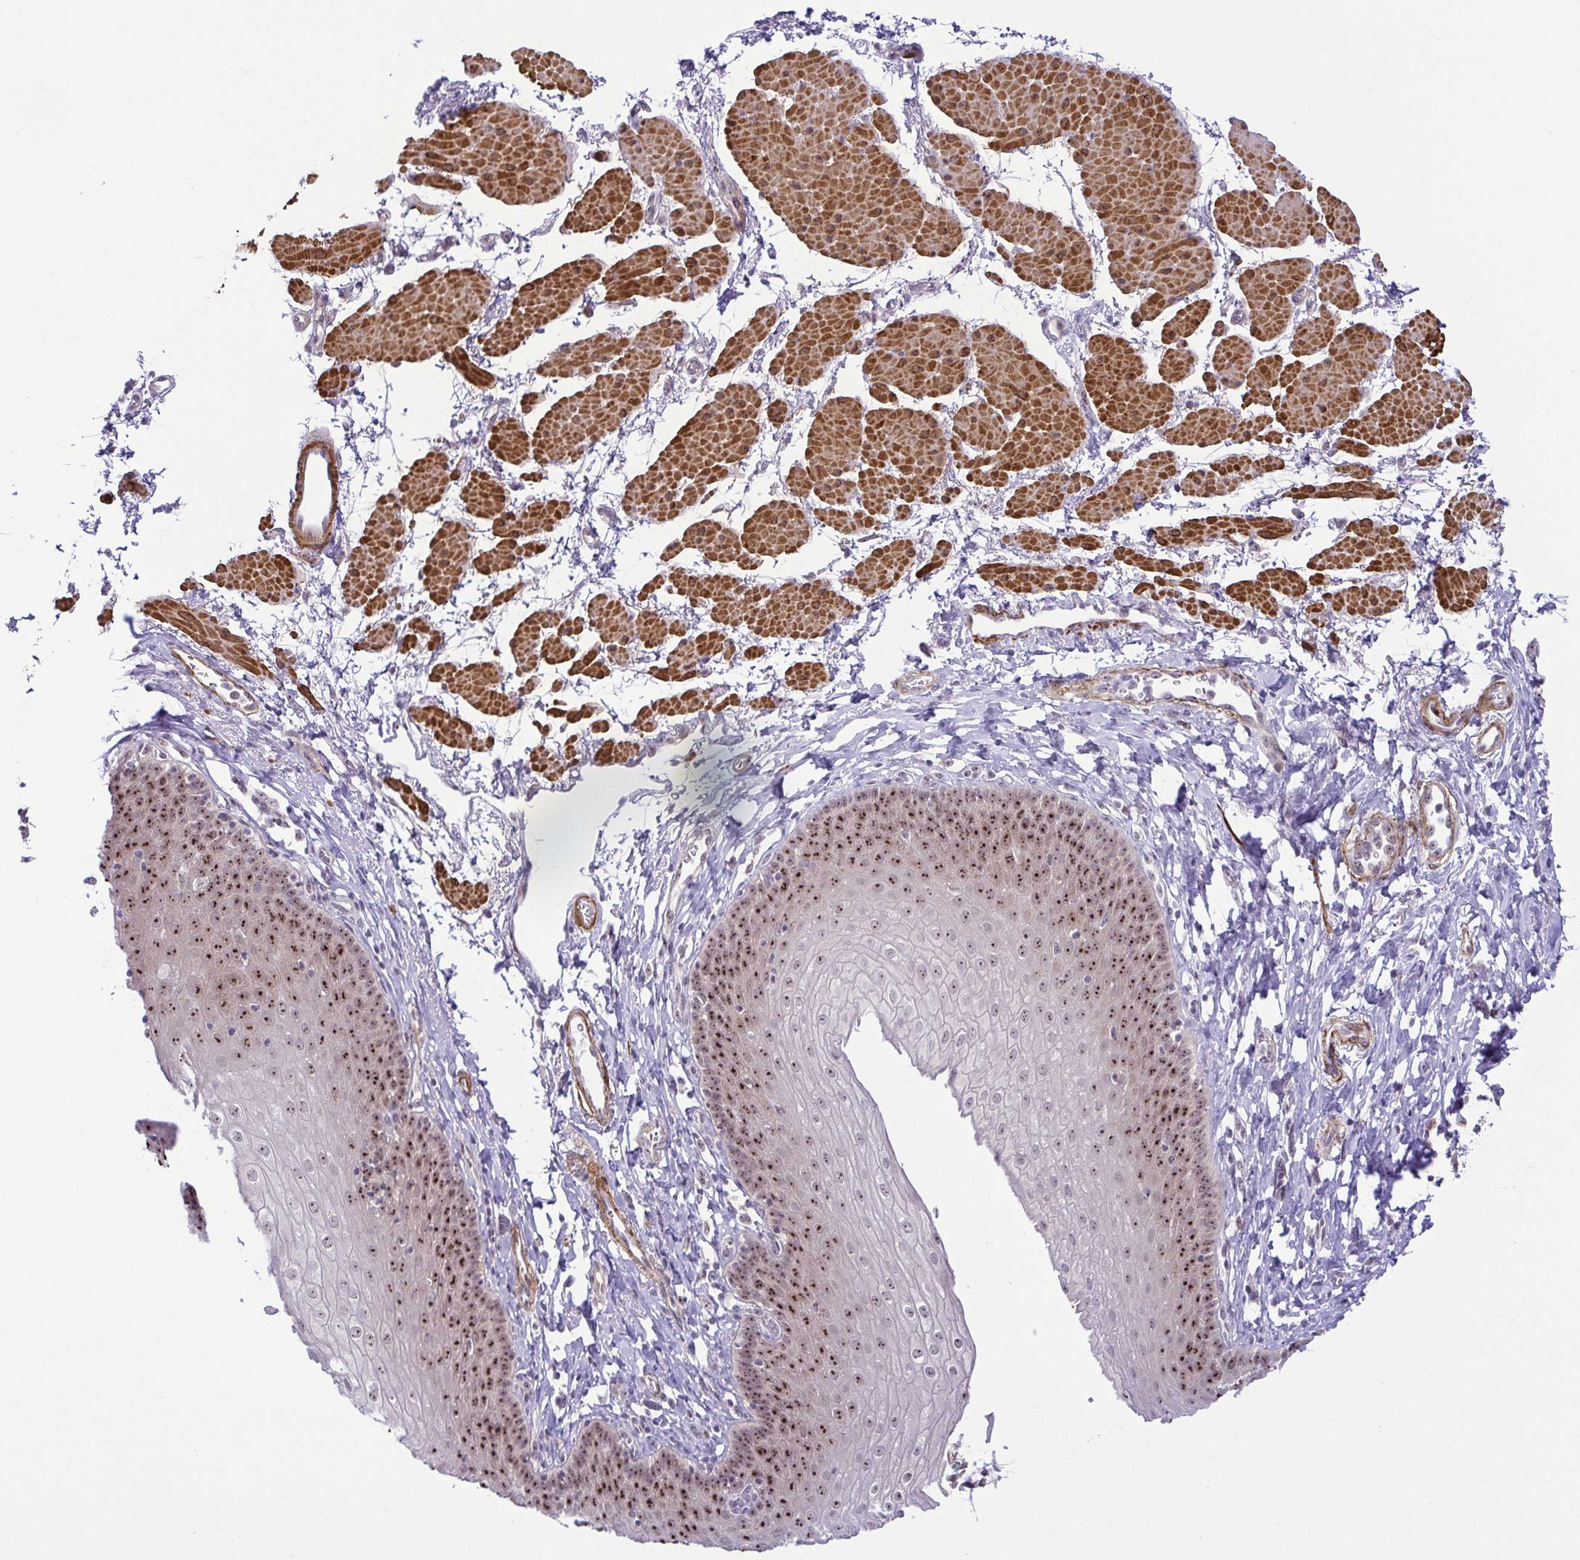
{"staining": {"intensity": "strong", "quantity": "25%-75%", "location": "nuclear"}, "tissue": "esophagus", "cell_type": "Squamous epithelial cells", "image_type": "normal", "snomed": [{"axis": "morphology", "description": "Normal tissue, NOS"}, {"axis": "topography", "description": "Esophagus"}], "caption": "The immunohistochemical stain shows strong nuclear expression in squamous epithelial cells of benign esophagus.", "gene": "RSL24D1", "patient": {"sex": "female", "age": 81}}